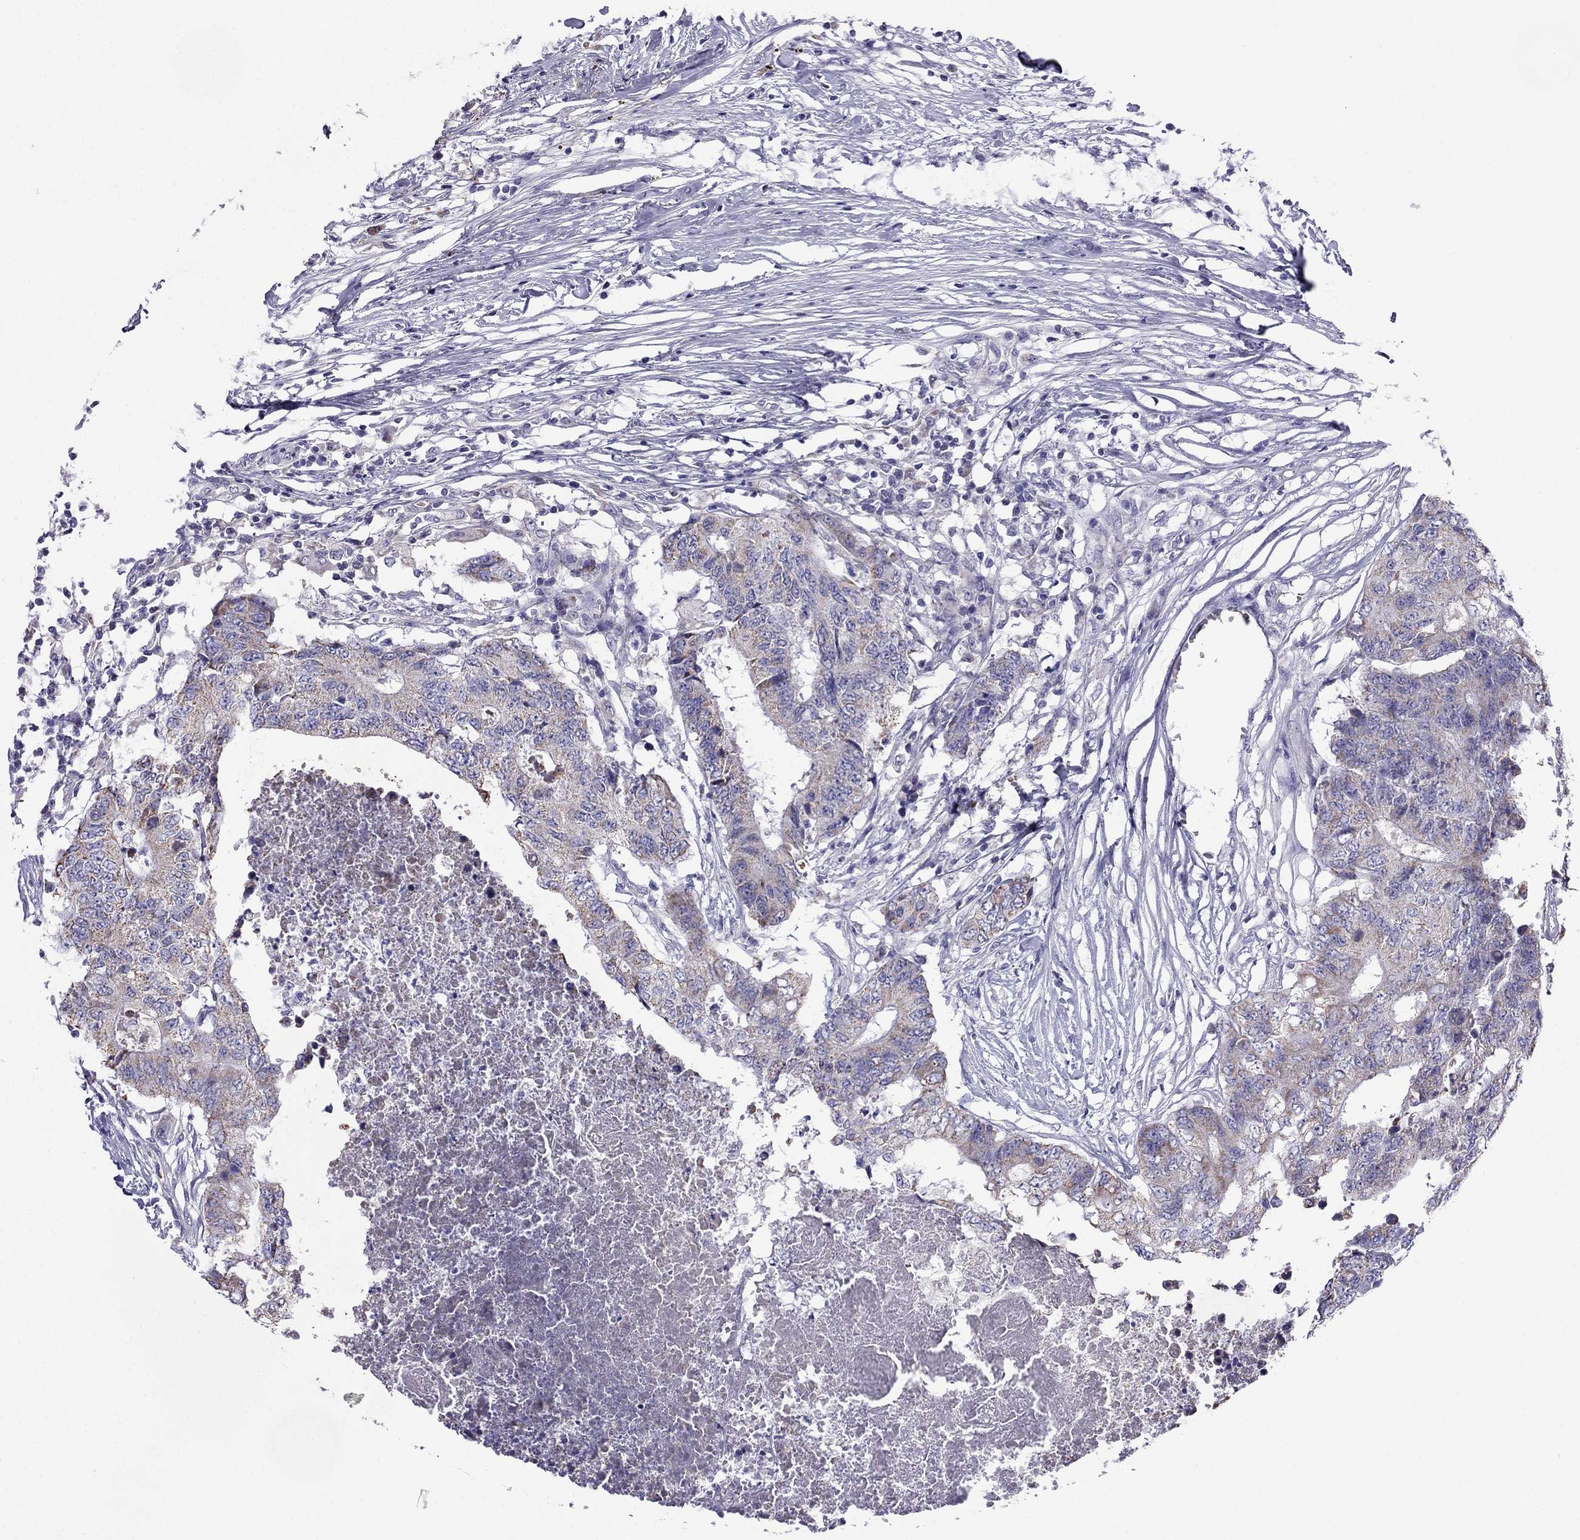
{"staining": {"intensity": "weak", "quantity": ">75%", "location": "cytoplasmic/membranous"}, "tissue": "colorectal cancer", "cell_type": "Tumor cells", "image_type": "cancer", "snomed": [{"axis": "morphology", "description": "Adenocarcinoma, NOS"}, {"axis": "topography", "description": "Colon"}], "caption": "Immunohistochemical staining of colorectal cancer (adenocarcinoma) shows low levels of weak cytoplasmic/membranous expression in approximately >75% of tumor cells. The protein is shown in brown color, while the nuclei are stained blue.", "gene": "DSC1", "patient": {"sex": "female", "age": 48}}